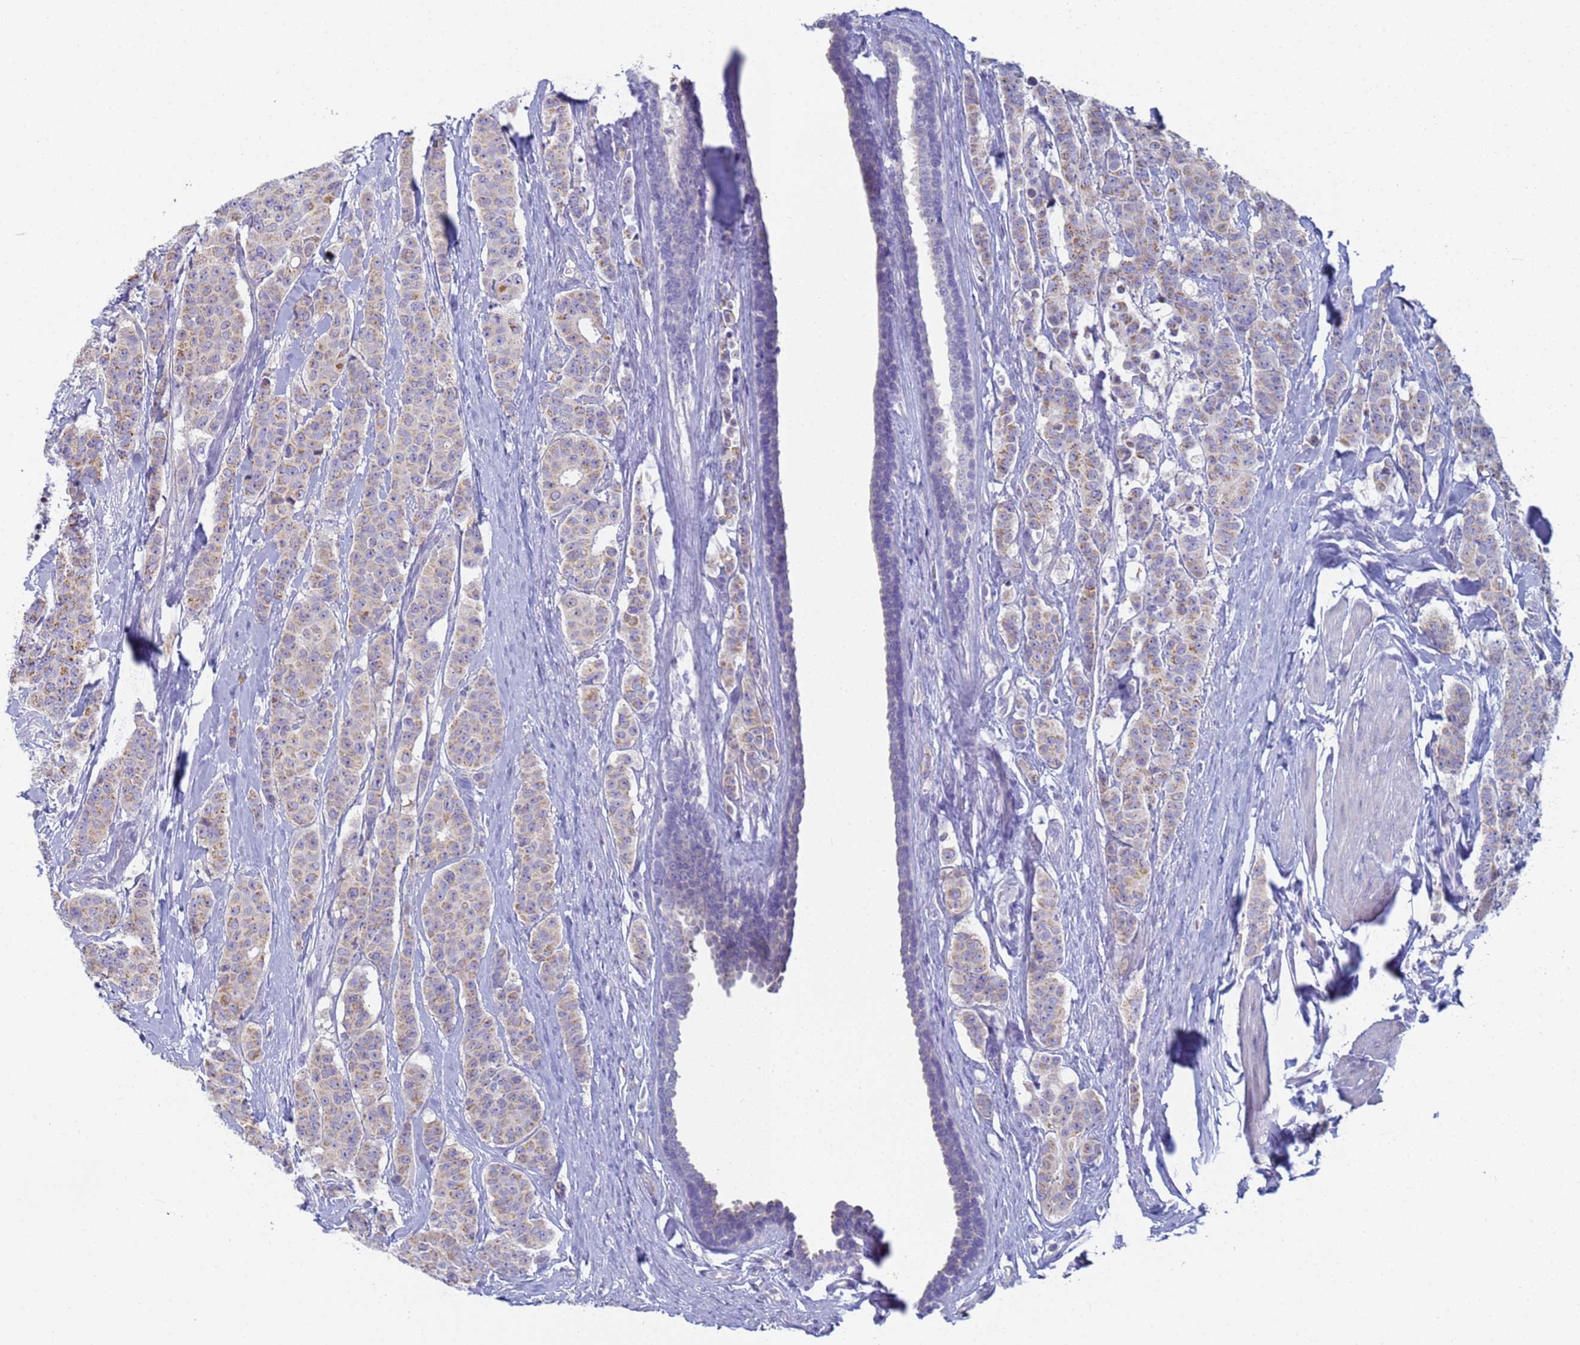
{"staining": {"intensity": "weak", "quantity": ">75%", "location": "cytoplasmic/membranous"}, "tissue": "breast cancer", "cell_type": "Tumor cells", "image_type": "cancer", "snomed": [{"axis": "morphology", "description": "Duct carcinoma"}, {"axis": "topography", "description": "Breast"}], "caption": "Tumor cells display weak cytoplasmic/membranous expression in approximately >75% of cells in breast cancer (infiltrating ductal carcinoma).", "gene": "CR1", "patient": {"sex": "female", "age": 40}}